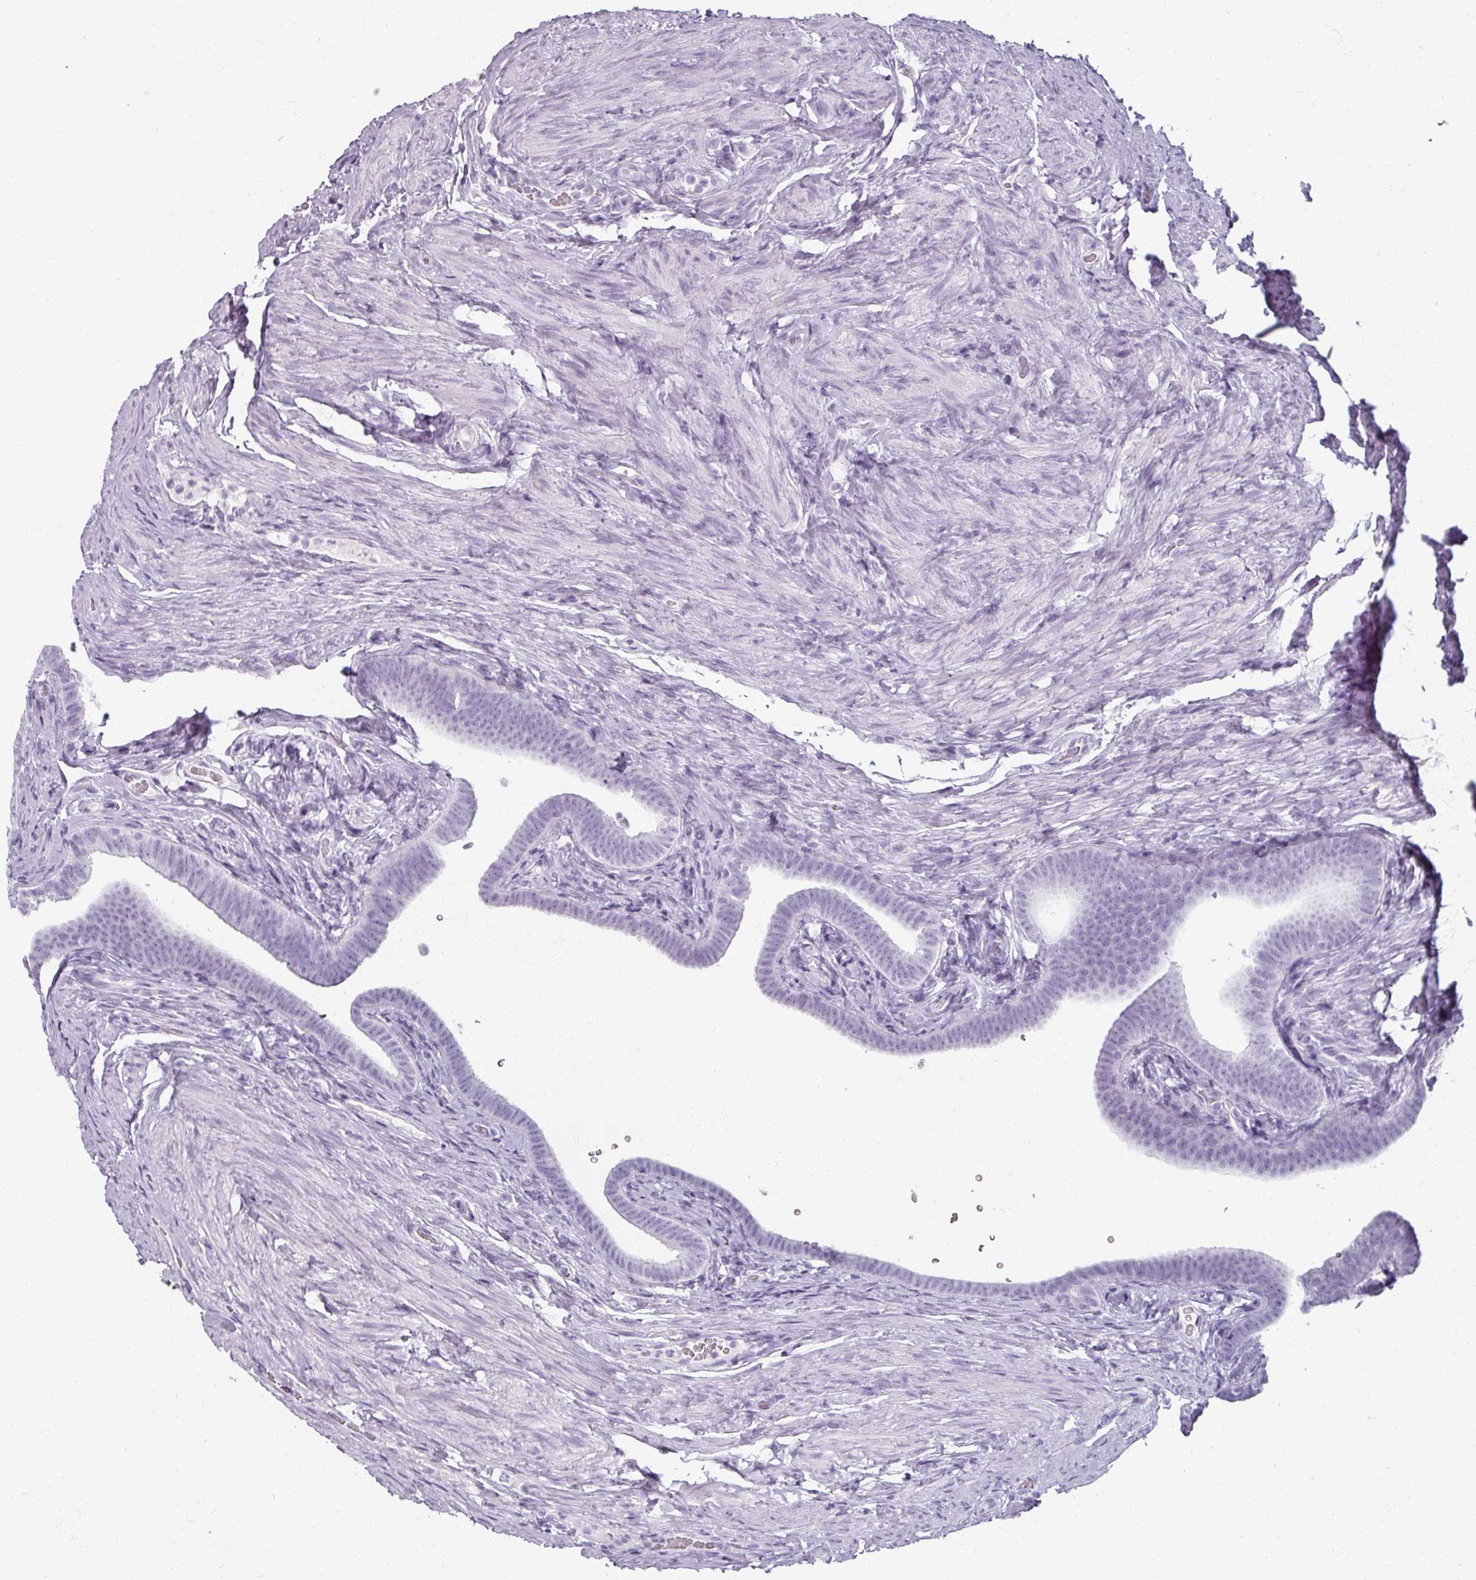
{"staining": {"intensity": "negative", "quantity": "none", "location": "none"}, "tissue": "fallopian tube", "cell_type": "Glandular cells", "image_type": "normal", "snomed": [{"axis": "morphology", "description": "Normal tissue, NOS"}, {"axis": "topography", "description": "Fallopian tube"}], "caption": "Protein analysis of normal fallopian tube demonstrates no significant staining in glandular cells. (Stains: DAB (3,3'-diaminobenzidine) immunohistochemistry (IHC) with hematoxylin counter stain, Microscopy: brightfield microscopy at high magnification).", "gene": "REG3A", "patient": {"sex": "female", "age": 69}}